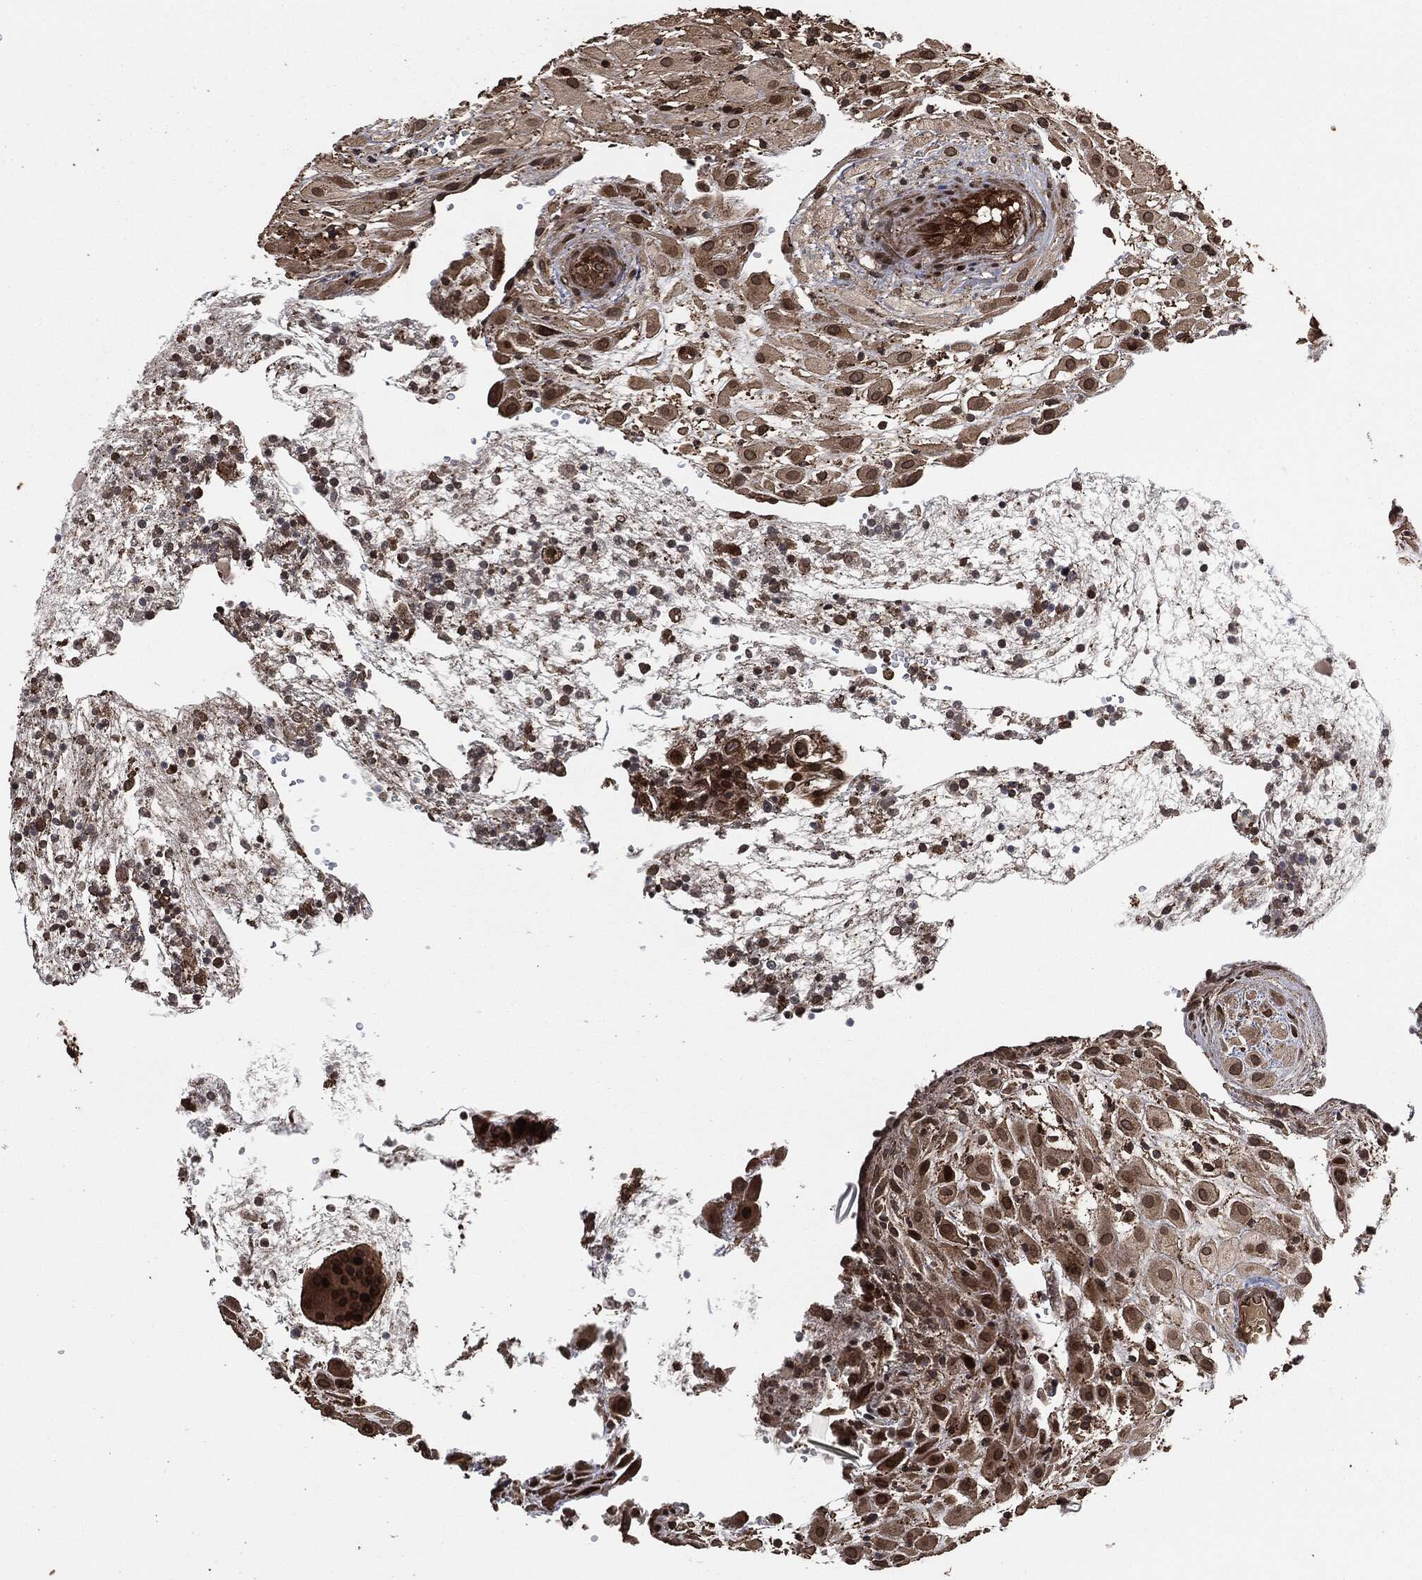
{"staining": {"intensity": "moderate", "quantity": "<25%", "location": "cytoplasmic/membranous,nuclear"}, "tissue": "placenta", "cell_type": "Decidual cells", "image_type": "normal", "snomed": [{"axis": "morphology", "description": "Normal tissue, NOS"}, {"axis": "topography", "description": "Placenta"}], "caption": "IHC of benign human placenta reveals low levels of moderate cytoplasmic/membranous,nuclear expression in about <25% of decidual cells. Using DAB (3,3'-diaminobenzidine) (brown) and hematoxylin (blue) stains, captured at high magnification using brightfield microscopy.", "gene": "IFIT1", "patient": {"sex": "female", "age": 24}}